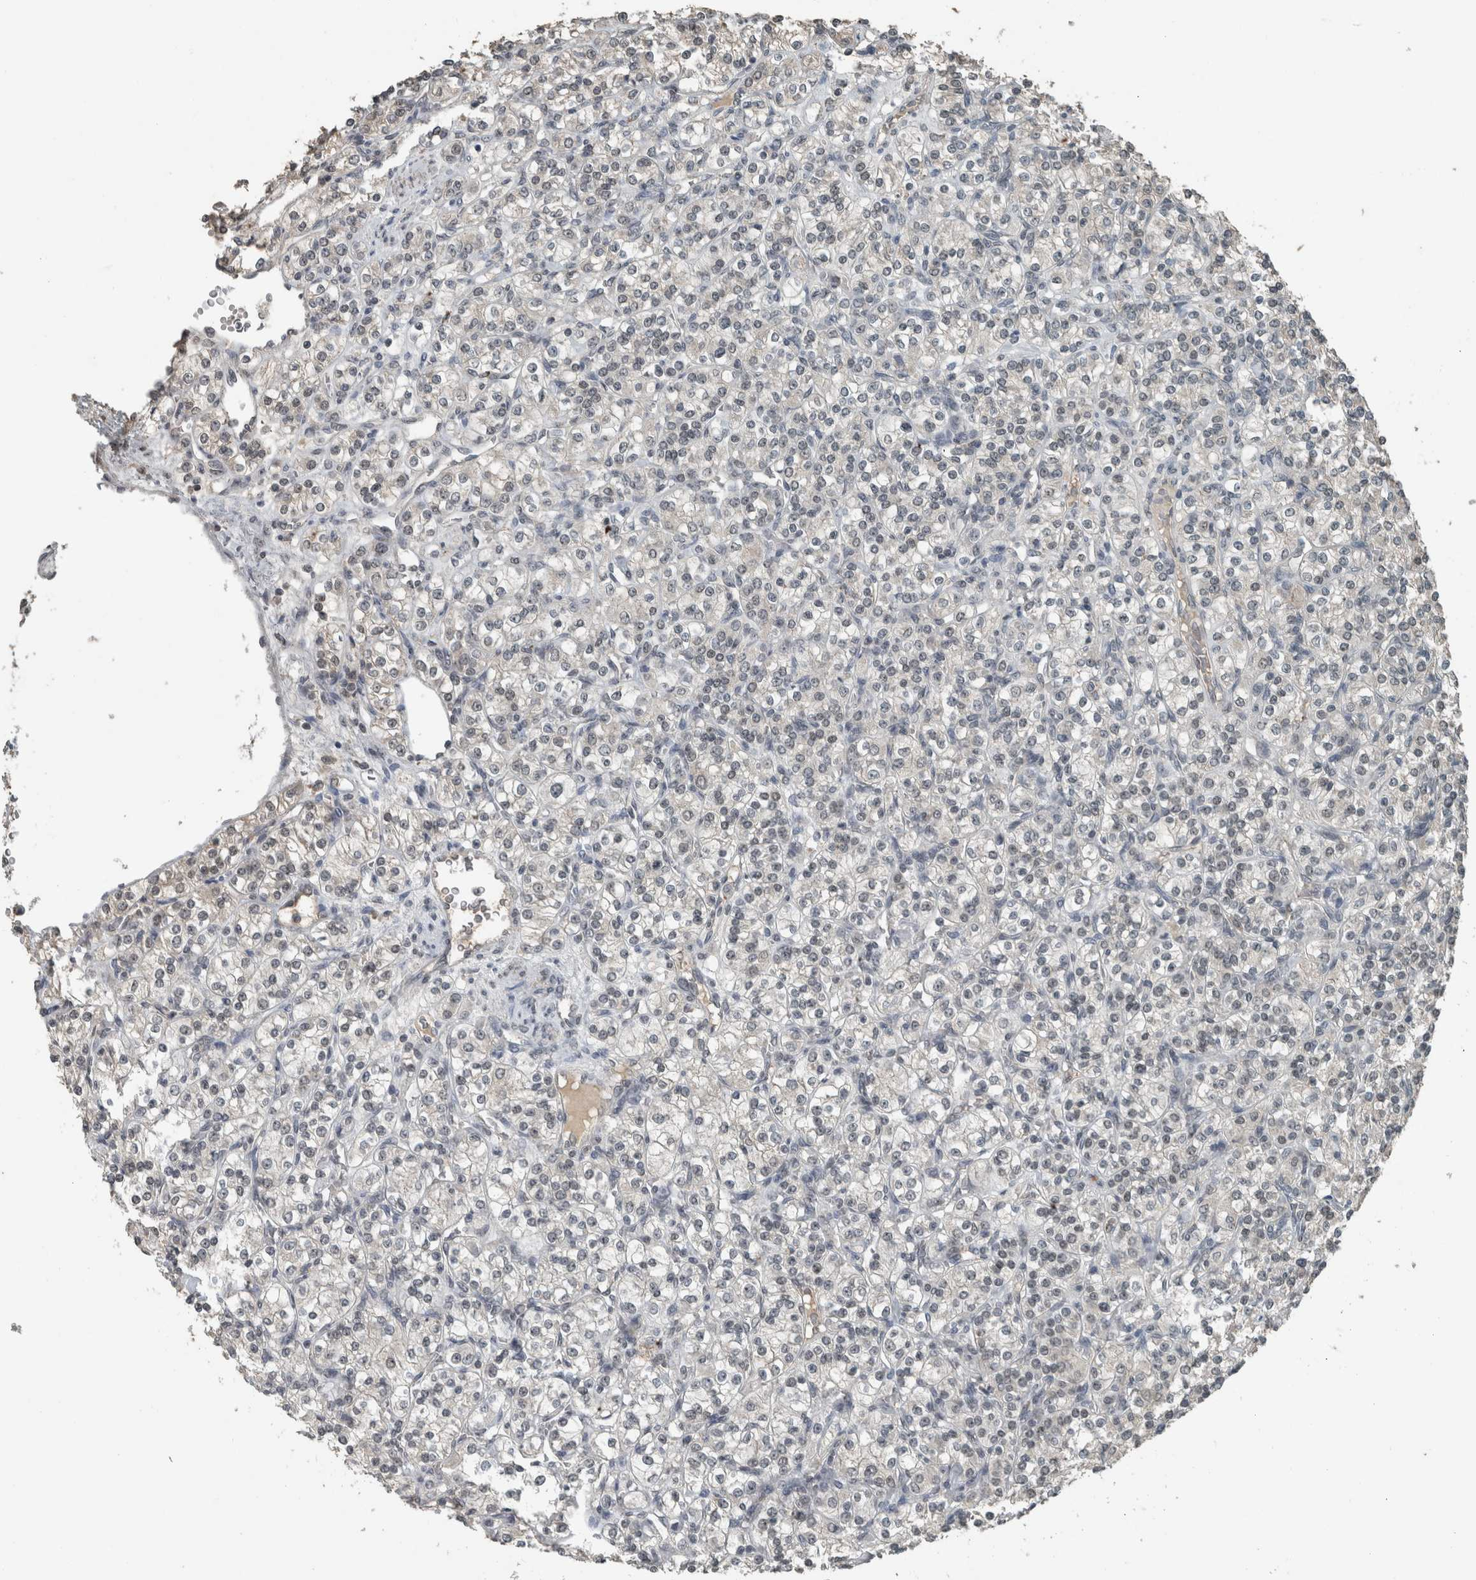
{"staining": {"intensity": "negative", "quantity": "none", "location": "none"}, "tissue": "renal cancer", "cell_type": "Tumor cells", "image_type": "cancer", "snomed": [{"axis": "morphology", "description": "Adenocarcinoma, NOS"}, {"axis": "topography", "description": "Kidney"}], "caption": "Protein analysis of renal cancer (adenocarcinoma) exhibits no significant staining in tumor cells. (DAB (3,3'-diaminobenzidine) IHC, high magnification).", "gene": "ZNF24", "patient": {"sex": "male", "age": 77}}